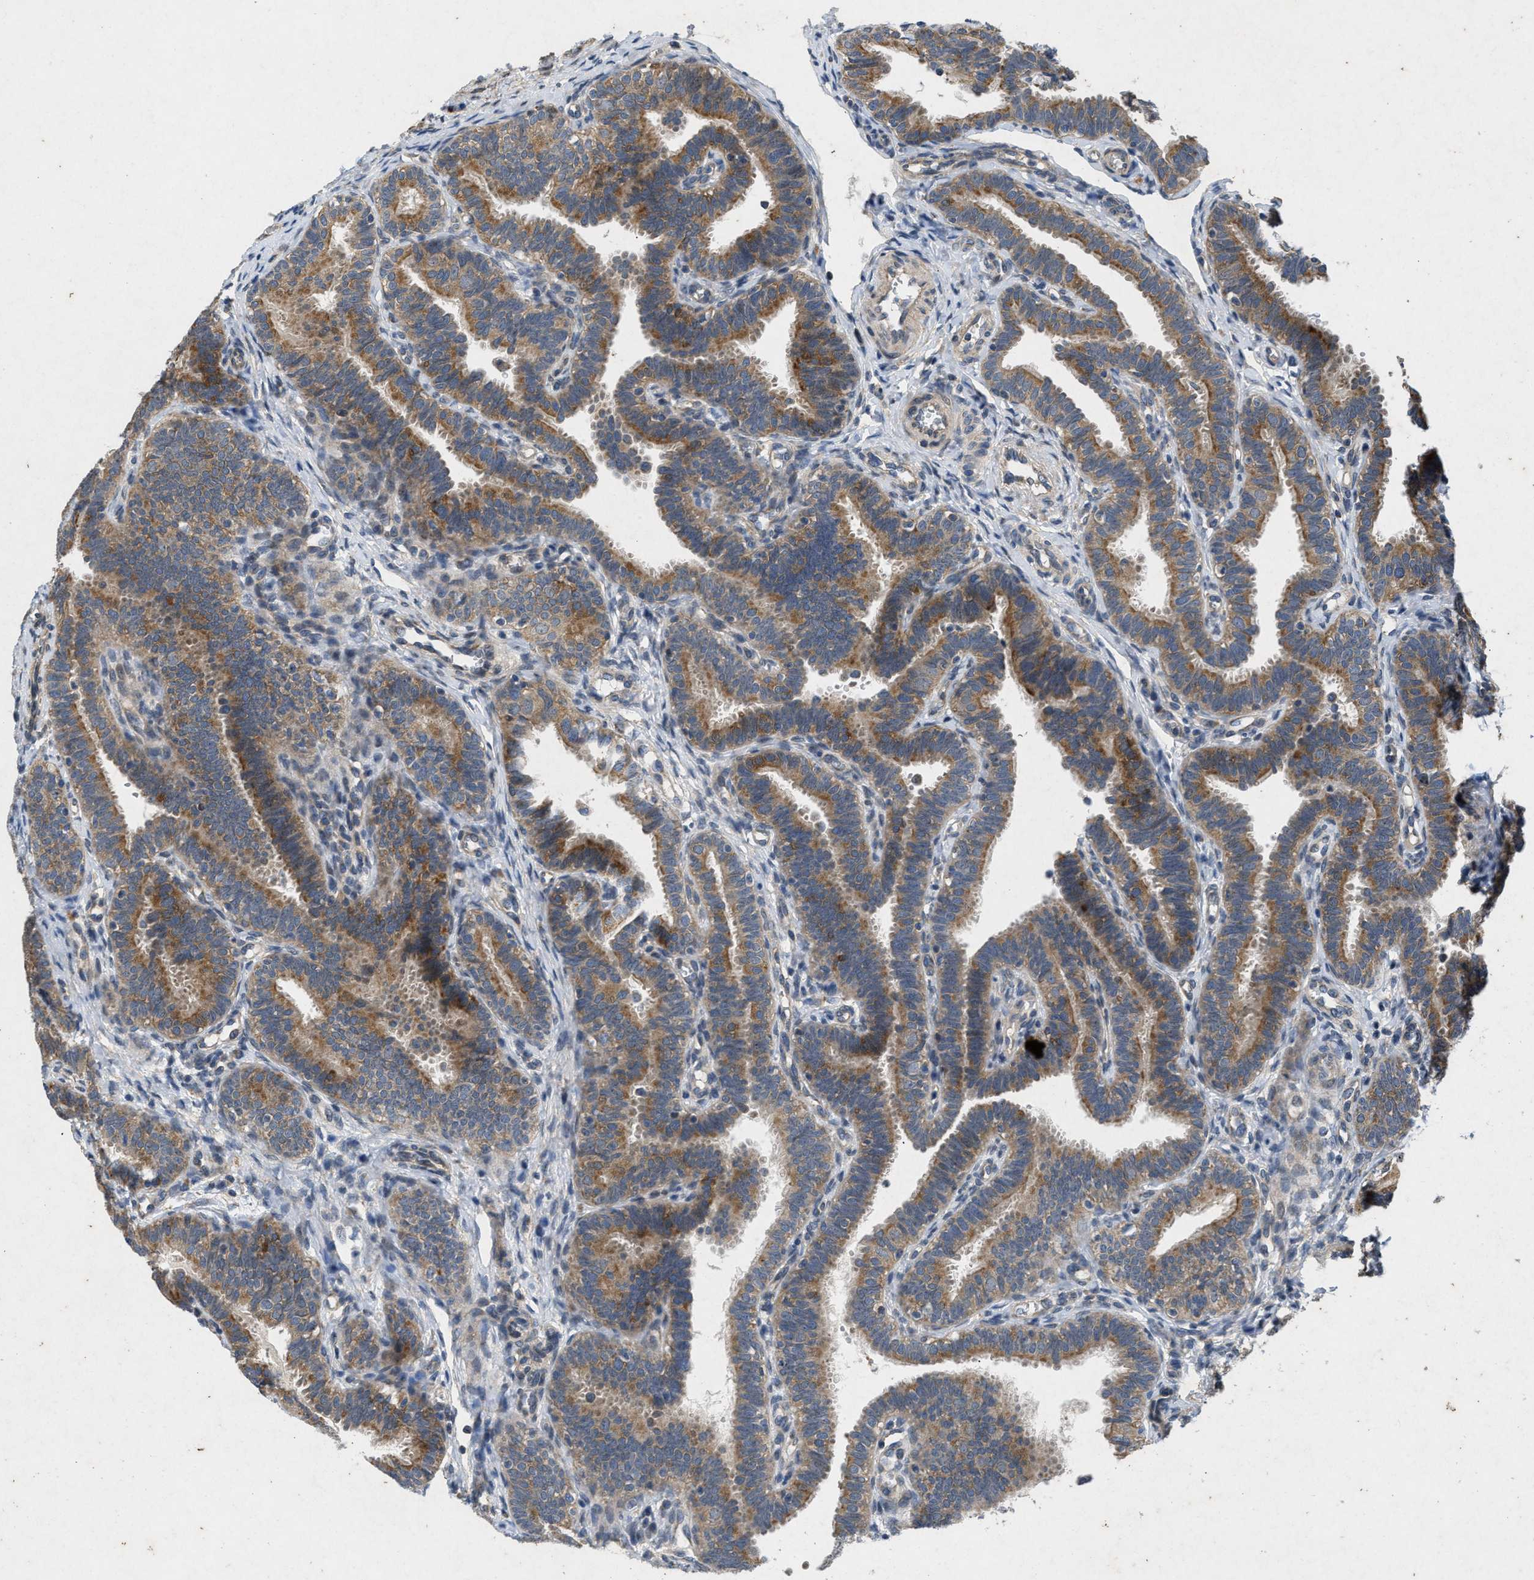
{"staining": {"intensity": "moderate", "quantity": ">75%", "location": "cytoplasmic/membranous"}, "tissue": "fallopian tube", "cell_type": "Glandular cells", "image_type": "normal", "snomed": [{"axis": "morphology", "description": "Normal tissue, NOS"}, {"axis": "topography", "description": "Fallopian tube"}, {"axis": "topography", "description": "Placenta"}], "caption": "The image reveals staining of benign fallopian tube, revealing moderate cytoplasmic/membranous protein expression (brown color) within glandular cells.", "gene": "PRKG2", "patient": {"sex": "female", "age": 34}}